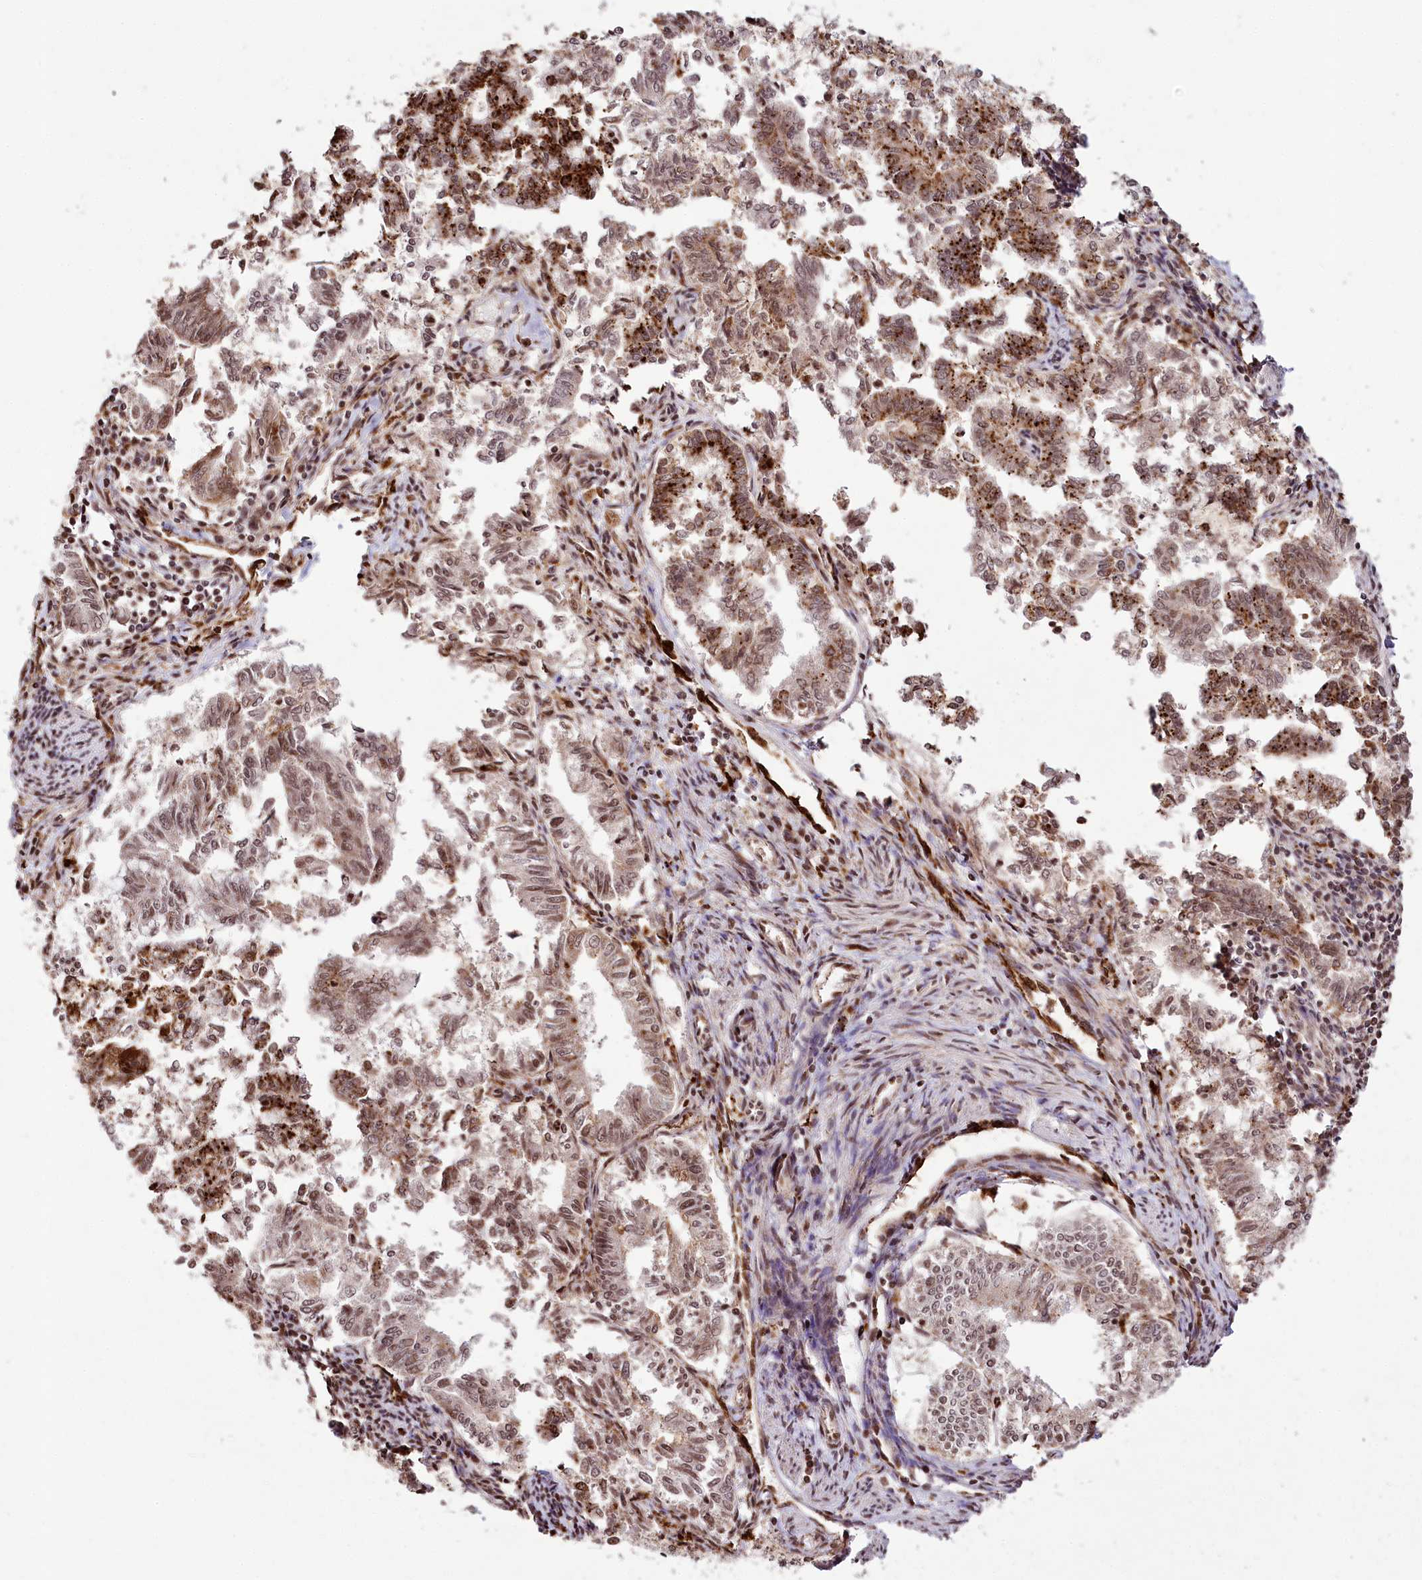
{"staining": {"intensity": "moderate", "quantity": ">75%", "location": "cytoplasmic/membranous,nuclear"}, "tissue": "endometrial cancer", "cell_type": "Tumor cells", "image_type": "cancer", "snomed": [{"axis": "morphology", "description": "Adenocarcinoma, NOS"}, {"axis": "topography", "description": "Endometrium"}], "caption": "A medium amount of moderate cytoplasmic/membranous and nuclear expression is present in about >75% of tumor cells in adenocarcinoma (endometrial) tissue.", "gene": "HOXC8", "patient": {"sex": "female", "age": 79}}